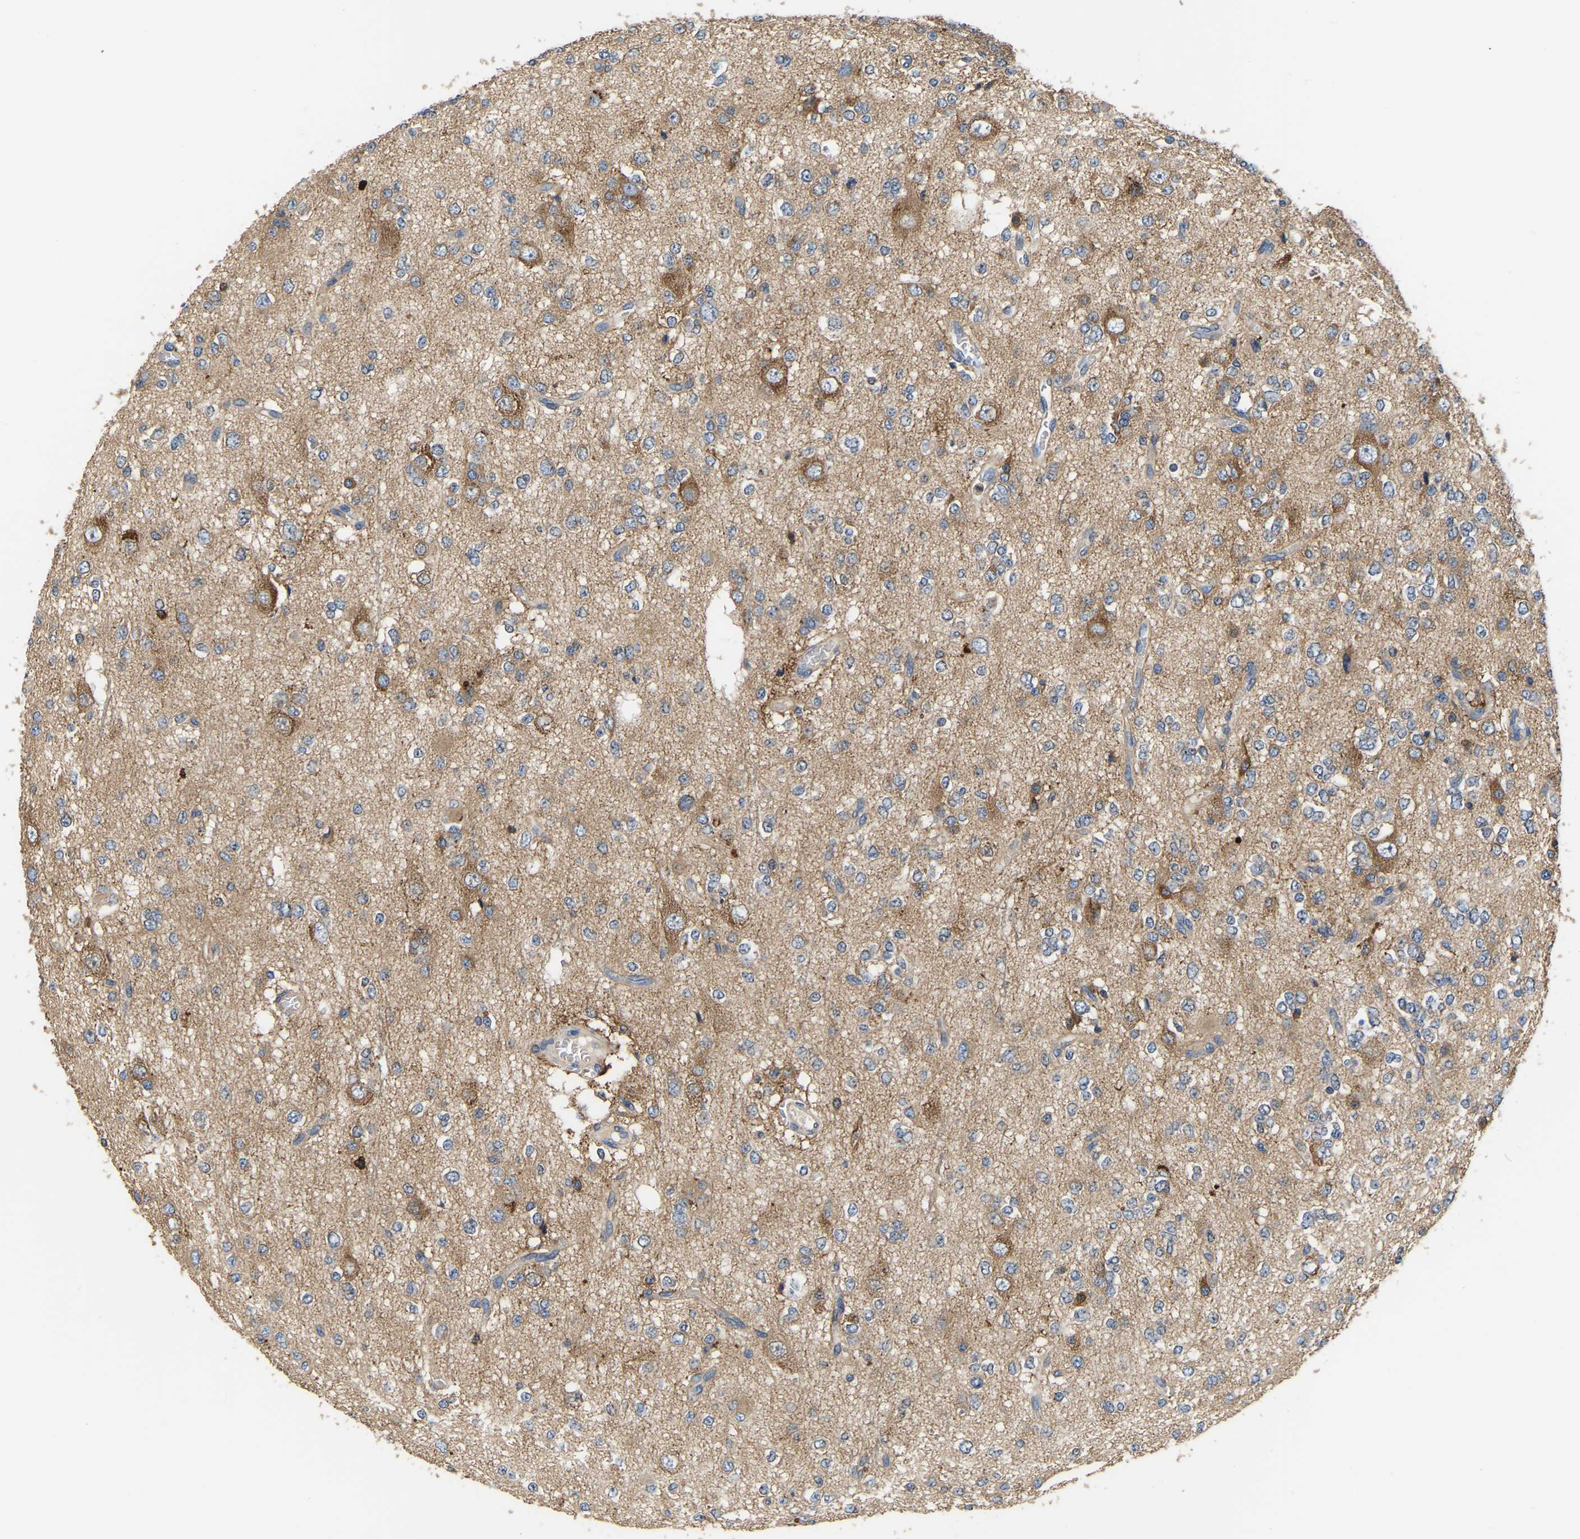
{"staining": {"intensity": "moderate", "quantity": "<25%", "location": "cytoplasmic/membranous"}, "tissue": "glioma", "cell_type": "Tumor cells", "image_type": "cancer", "snomed": [{"axis": "morphology", "description": "Glioma, malignant, Low grade"}, {"axis": "topography", "description": "Brain"}], "caption": "A micrograph of glioma stained for a protein displays moderate cytoplasmic/membranous brown staining in tumor cells. (brown staining indicates protein expression, while blue staining denotes nuclei).", "gene": "GARS1", "patient": {"sex": "male", "age": 38}}